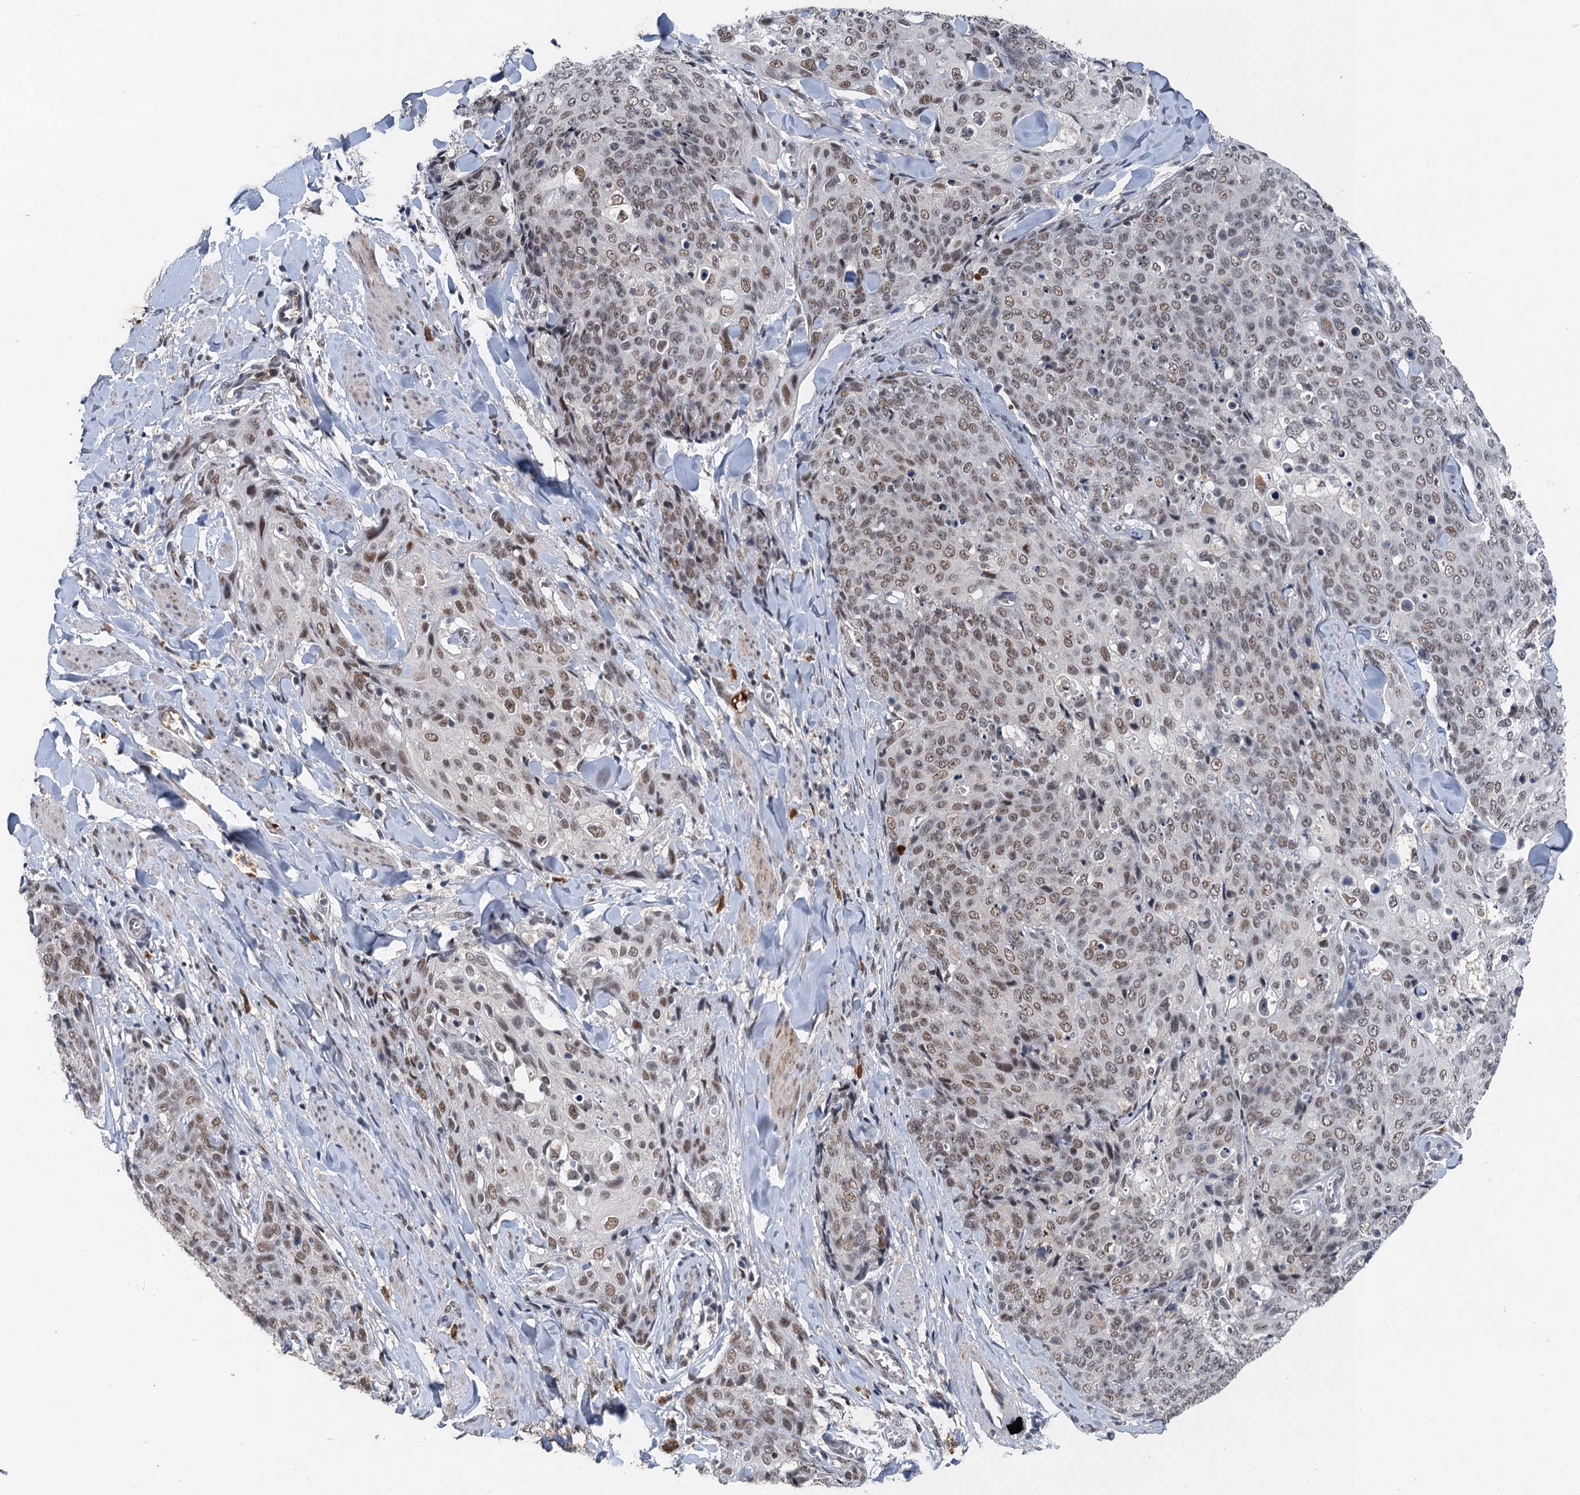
{"staining": {"intensity": "moderate", "quantity": ">75%", "location": "nuclear"}, "tissue": "skin cancer", "cell_type": "Tumor cells", "image_type": "cancer", "snomed": [{"axis": "morphology", "description": "Squamous cell carcinoma, NOS"}, {"axis": "topography", "description": "Skin"}, {"axis": "topography", "description": "Vulva"}], "caption": "An image of skin cancer stained for a protein demonstrates moderate nuclear brown staining in tumor cells.", "gene": "CSTF3", "patient": {"sex": "female", "age": 85}}